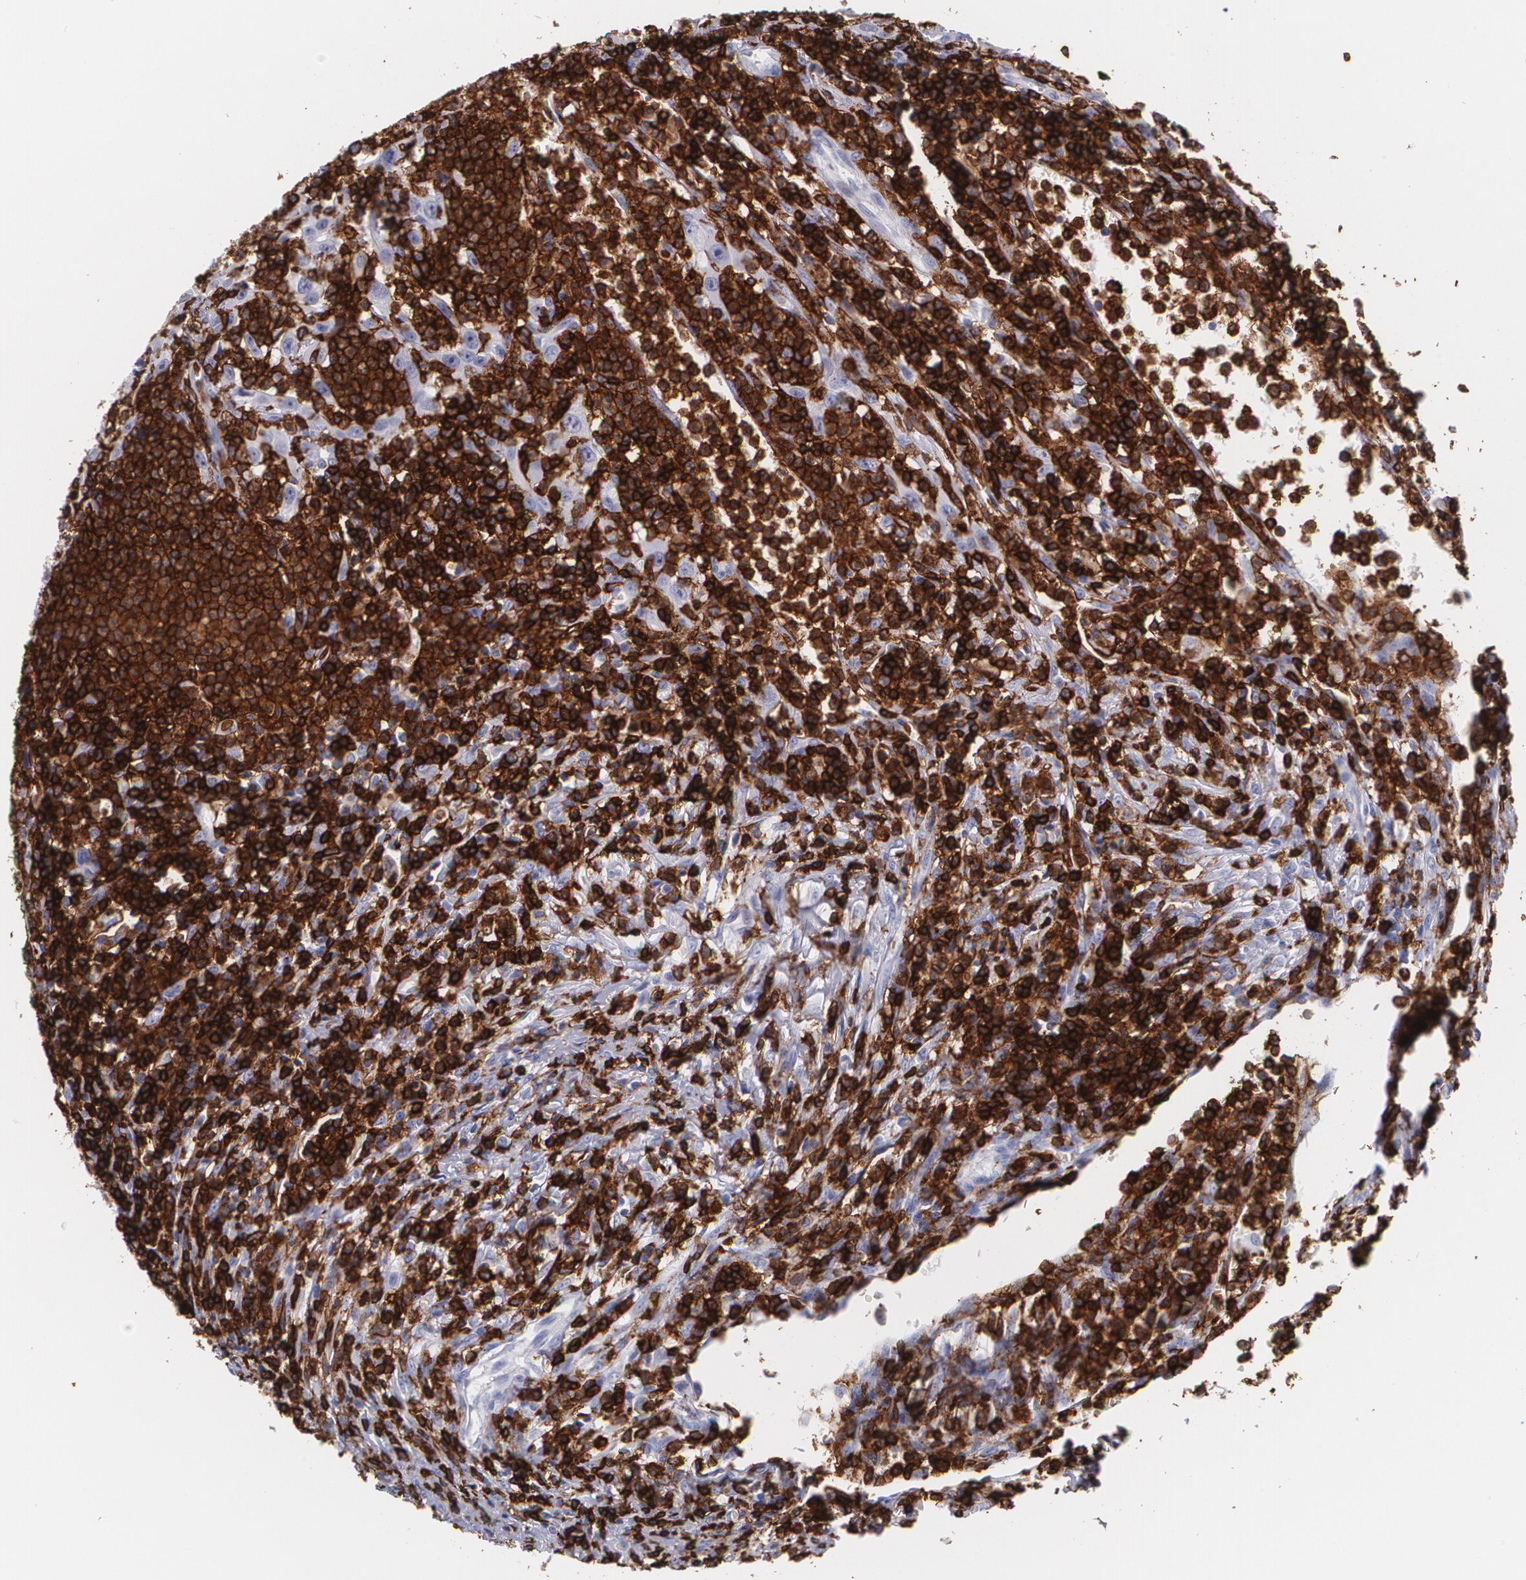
{"staining": {"intensity": "negative", "quantity": "none", "location": "none"}, "tissue": "urothelial cancer", "cell_type": "Tumor cells", "image_type": "cancer", "snomed": [{"axis": "morphology", "description": "Urothelial carcinoma, High grade"}, {"axis": "topography", "description": "Urinary bladder"}], "caption": "A histopathology image of human urothelial cancer is negative for staining in tumor cells. Brightfield microscopy of immunohistochemistry stained with DAB (3,3'-diaminobenzidine) (brown) and hematoxylin (blue), captured at high magnification.", "gene": "PTPRC", "patient": {"sex": "male", "age": 66}}